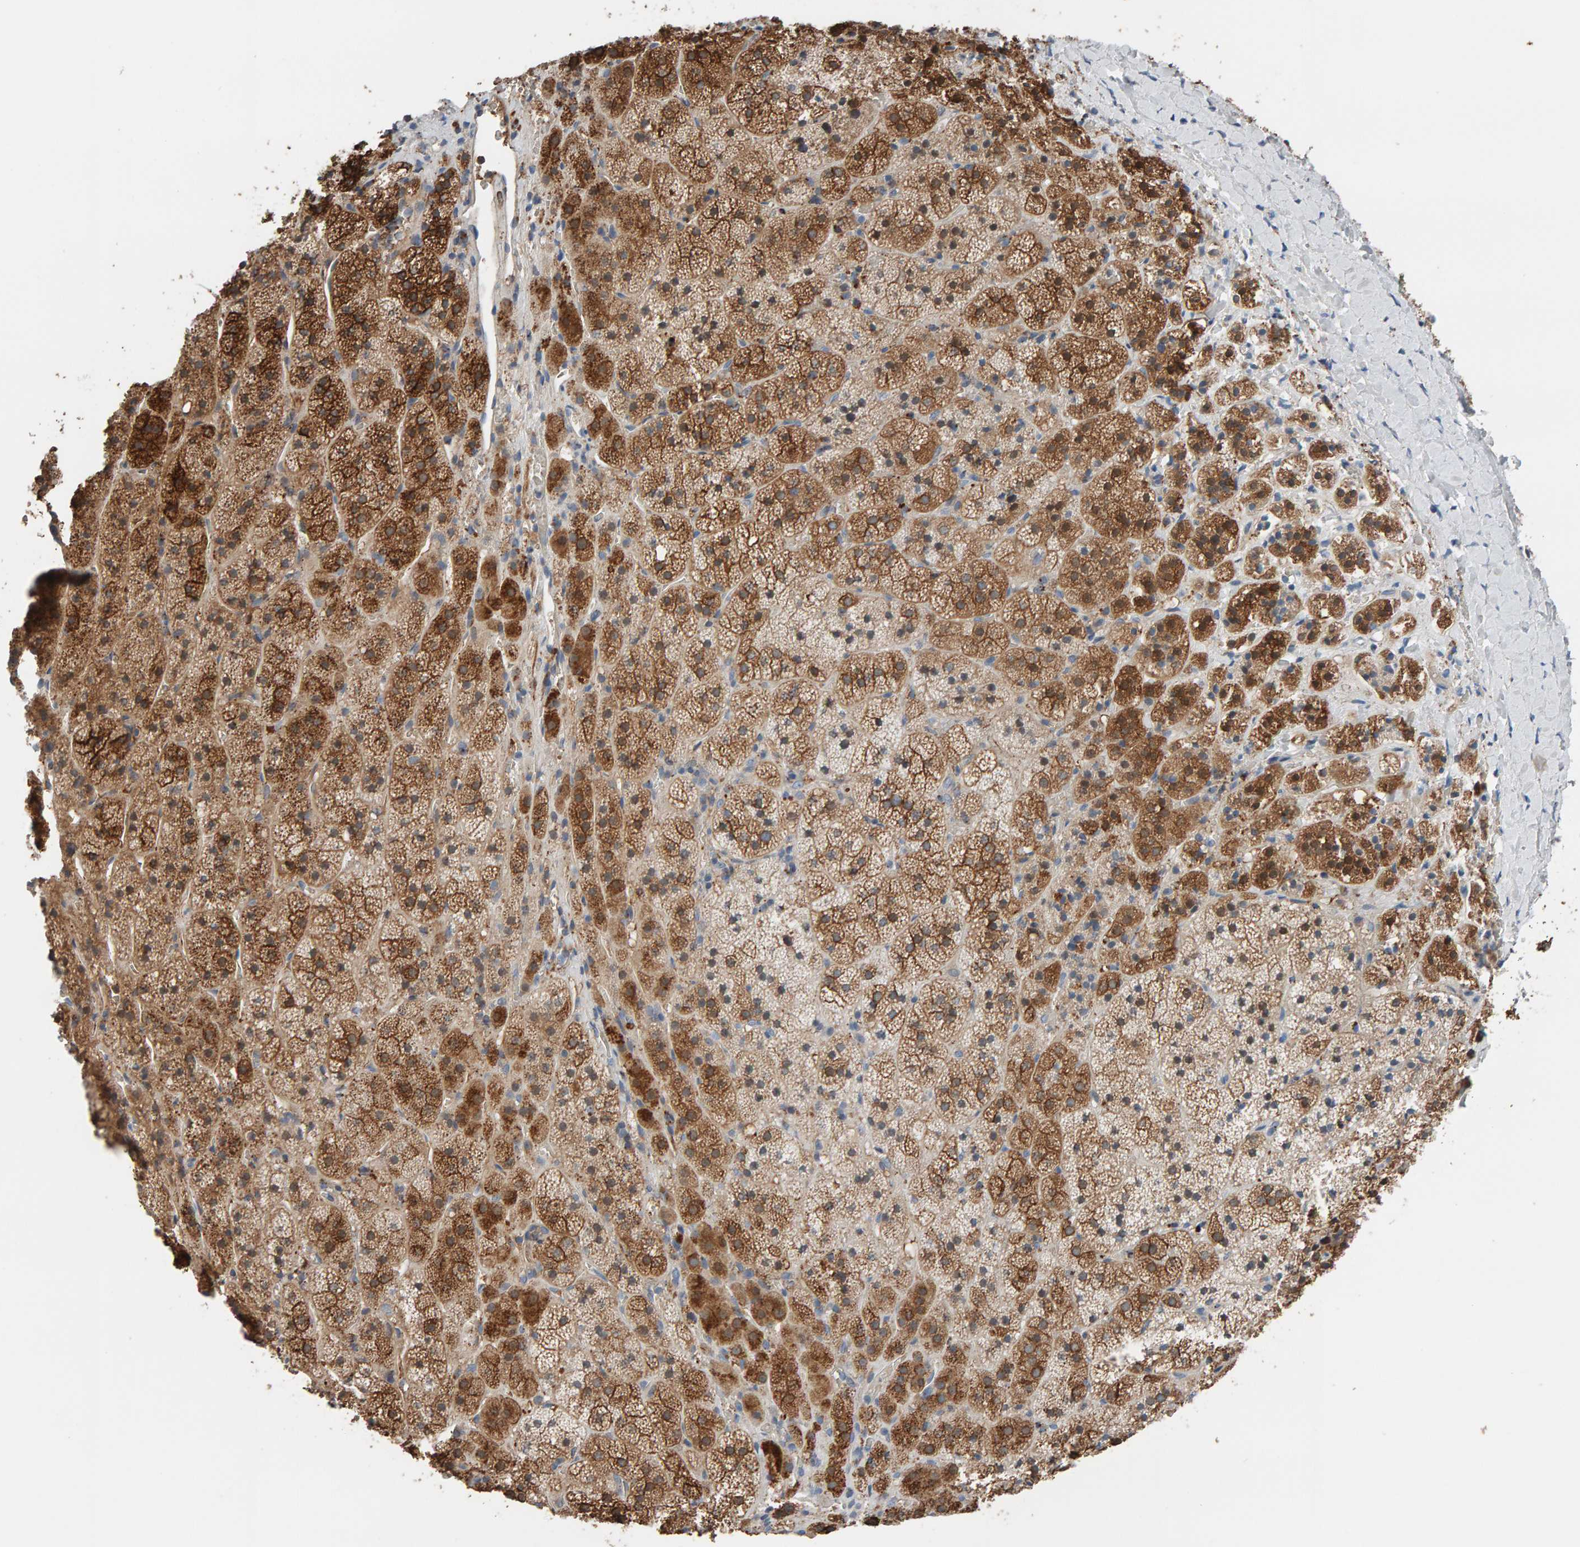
{"staining": {"intensity": "moderate", "quantity": ">75%", "location": "cytoplasmic/membranous"}, "tissue": "adrenal gland", "cell_type": "Glandular cells", "image_type": "normal", "snomed": [{"axis": "morphology", "description": "Normal tissue, NOS"}, {"axis": "topography", "description": "Adrenal gland"}], "caption": "Glandular cells display medium levels of moderate cytoplasmic/membranous positivity in about >75% of cells in benign human adrenal gland. (IHC, brightfield microscopy, high magnification).", "gene": "IPPK", "patient": {"sex": "female", "age": 44}}